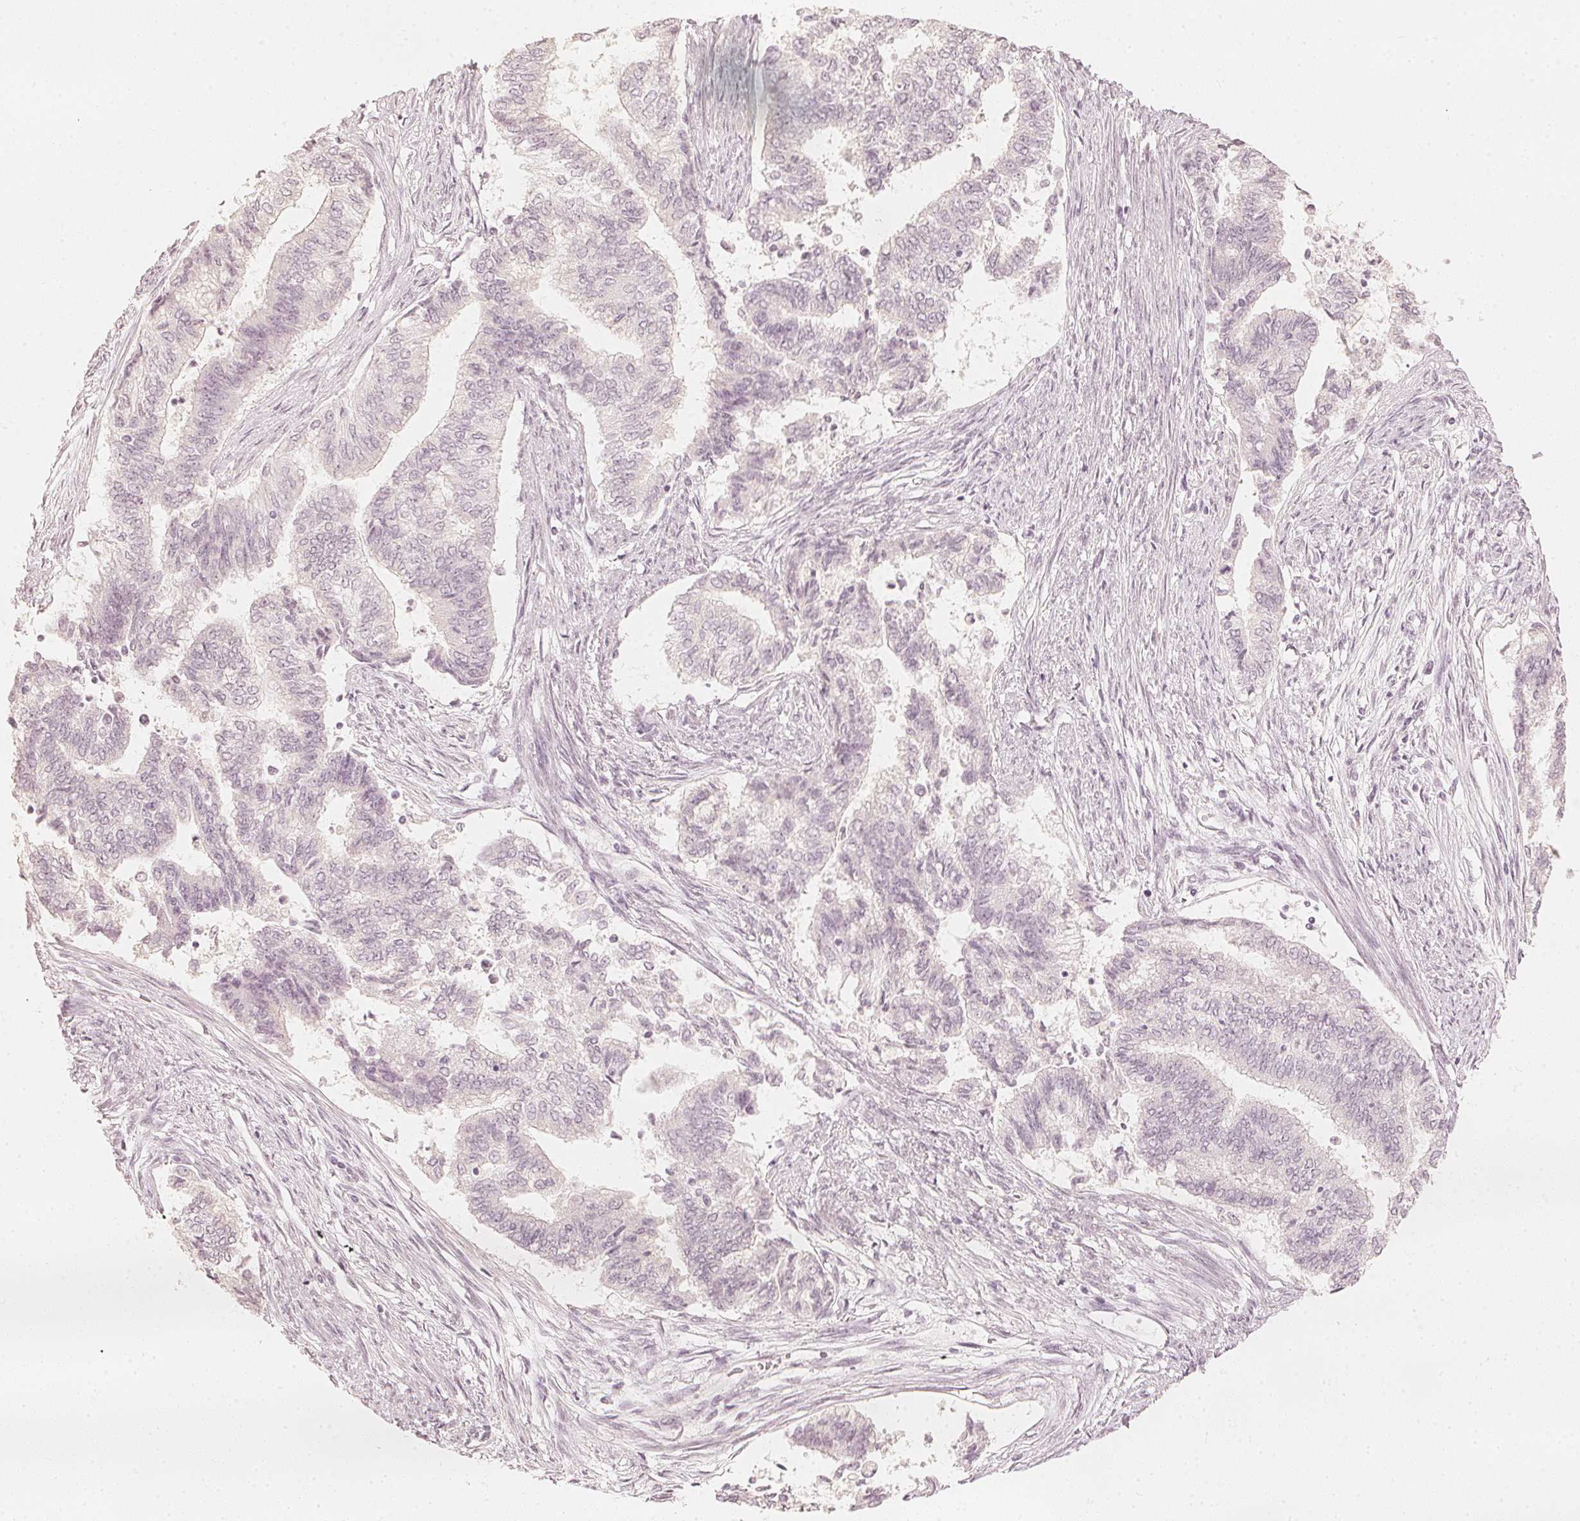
{"staining": {"intensity": "negative", "quantity": "none", "location": "none"}, "tissue": "endometrial cancer", "cell_type": "Tumor cells", "image_type": "cancer", "snomed": [{"axis": "morphology", "description": "Adenocarcinoma, NOS"}, {"axis": "topography", "description": "Endometrium"}], "caption": "Immunohistochemical staining of endometrial cancer reveals no significant staining in tumor cells.", "gene": "CALB1", "patient": {"sex": "female", "age": 65}}